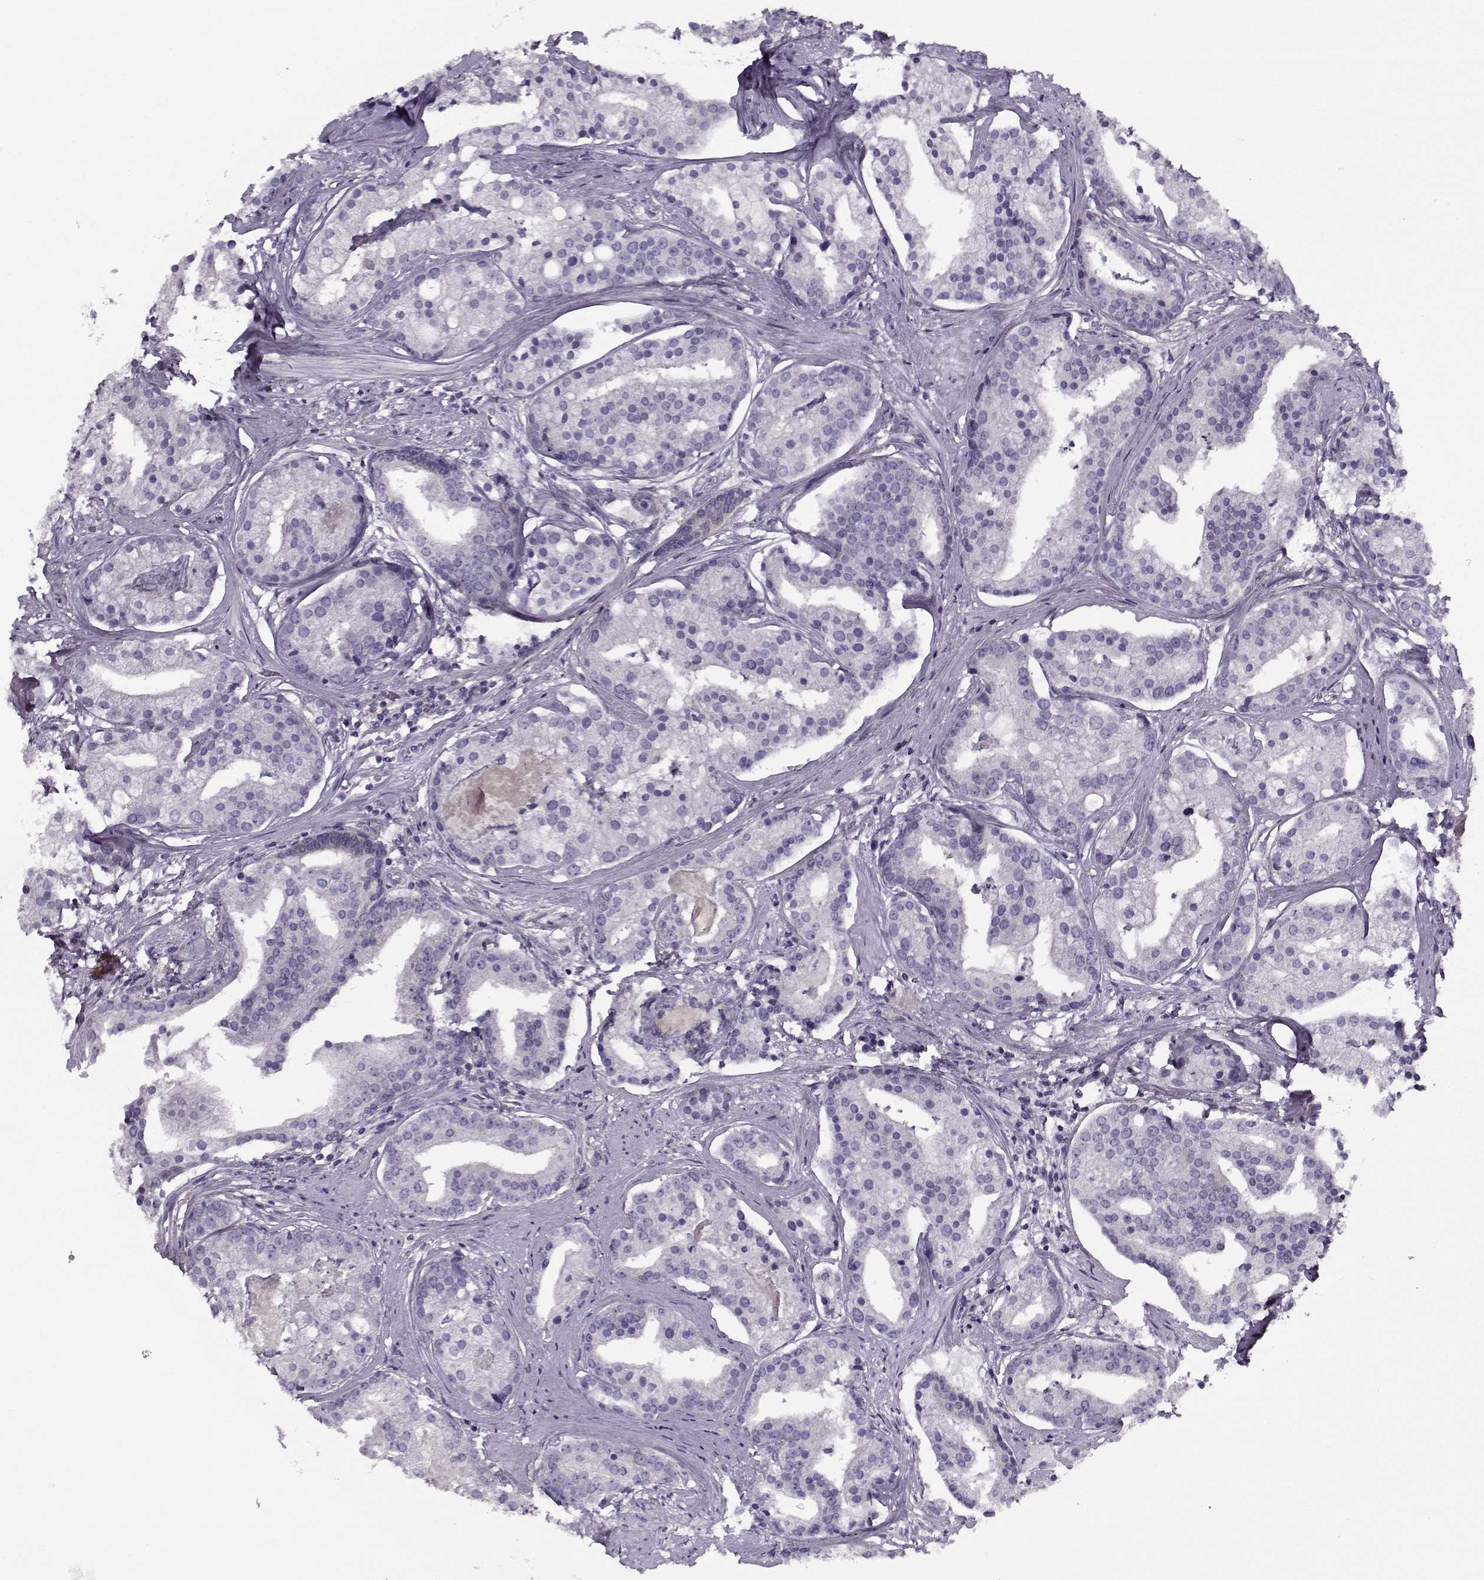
{"staining": {"intensity": "negative", "quantity": "none", "location": "none"}, "tissue": "prostate cancer", "cell_type": "Tumor cells", "image_type": "cancer", "snomed": [{"axis": "morphology", "description": "Adenocarcinoma, NOS"}, {"axis": "topography", "description": "Prostate and seminal vesicle, NOS"}, {"axis": "topography", "description": "Prostate"}], "caption": "This micrograph is of prostate cancer stained with immunohistochemistry to label a protein in brown with the nuclei are counter-stained blue. There is no expression in tumor cells.", "gene": "PP2D1", "patient": {"sex": "male", "age": 44}}